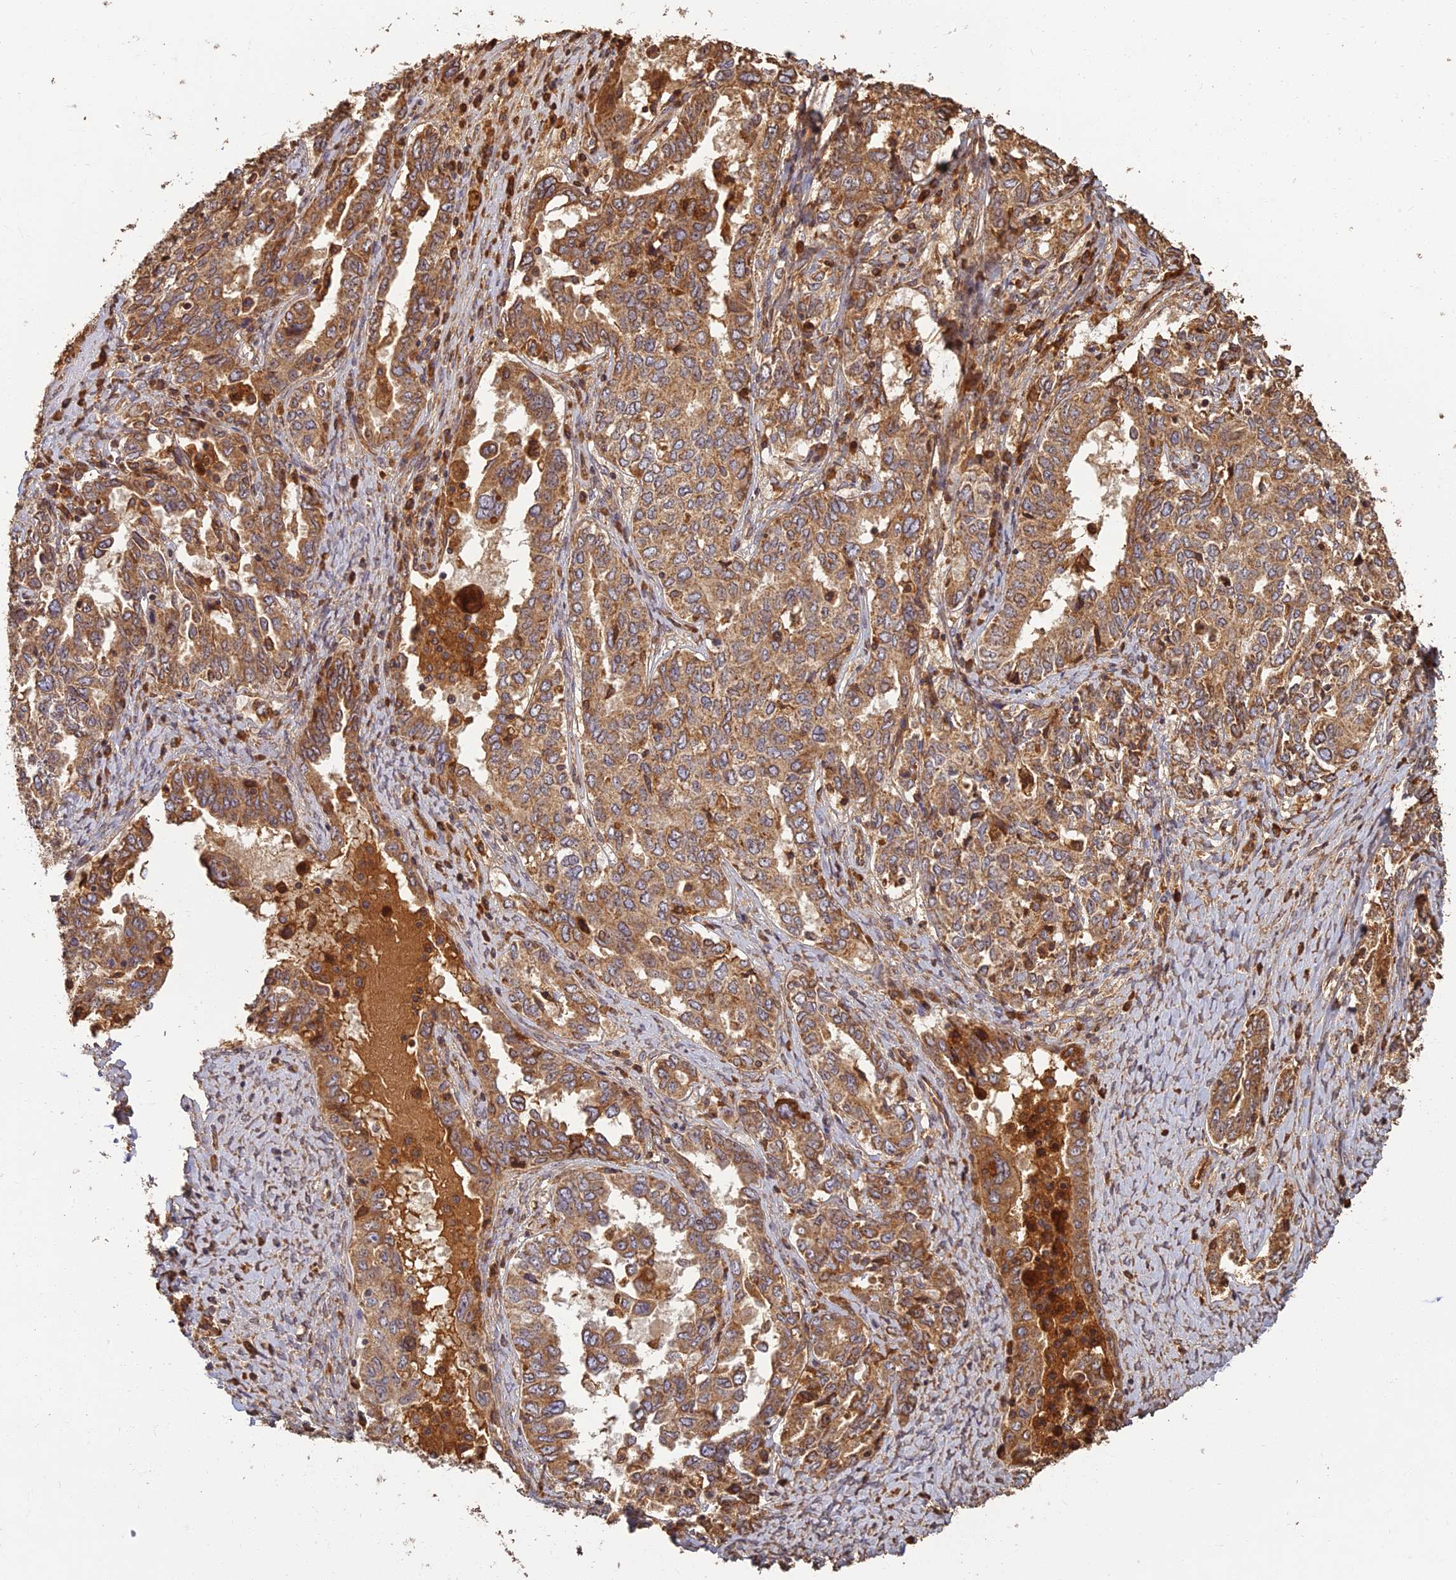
{"staining": {"intensity": "moderate", "quantity": ">75%", "location": "cytoplasmic/membranous"}, "tissue": "ovarian cancer", "cell_type": "Tumor cells", "image_type": "cancer", "snomed": [{"axis": "morphology", "description": "Carcinoma, endometroid"}, {"axis": "topography", "description": "Ovary"}], "caption": "Tumor cells display medium levels of moderate cytoplasmic/membranous staining in about >75% of cells in ovarian cancer (endometroid carcinoma).", "gene": "CORO1C", "patient": {"sex": "female", "age": 62}}